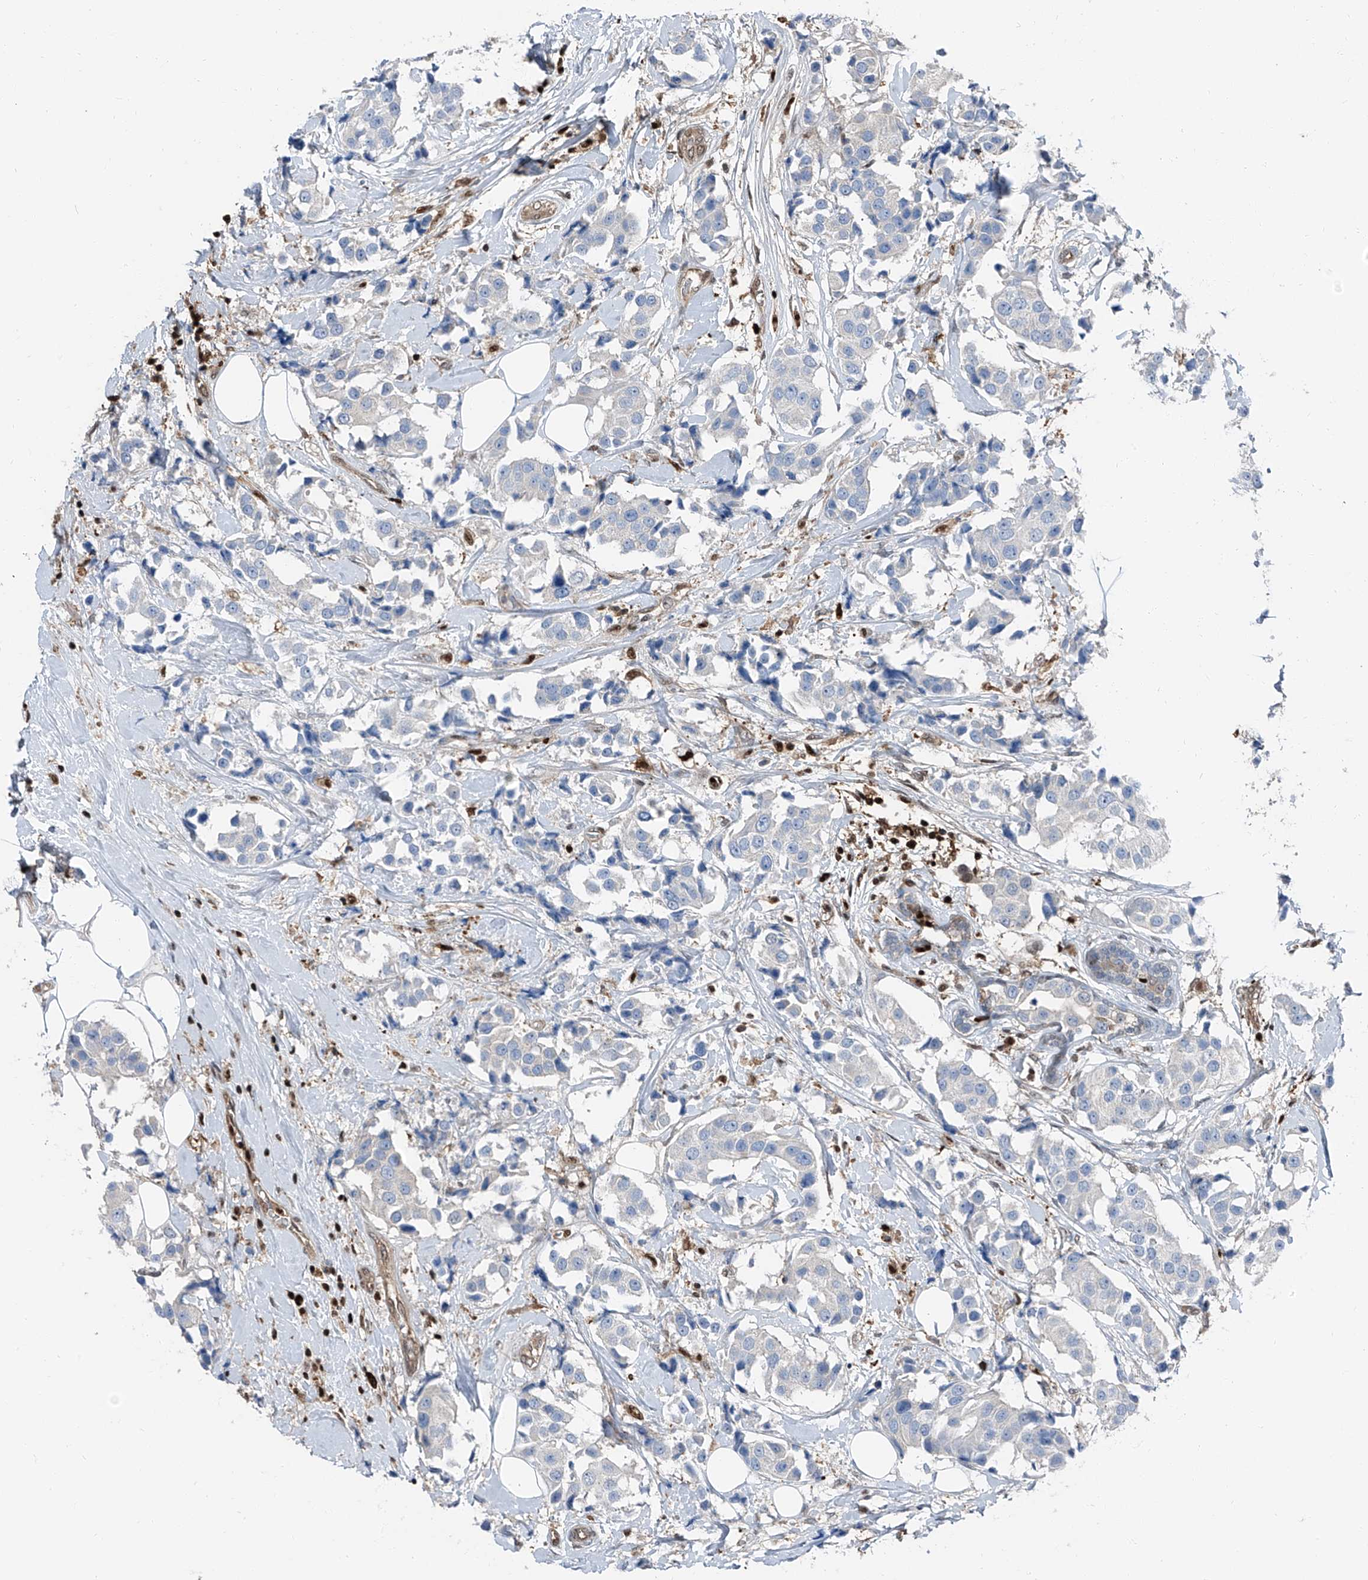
{"staining": {"intensity": "negative", "quantity": "none", "location": "none"}, "tissue": "breast cancer", "cell_type": "Tumor cells", "image_type": "cancer", "snomed": [{"axis": "morphology", "description": "Normal tissue, NOS"}, {"axis": "morphology", "description": "Duct carcinoma"}, {"axis": "topography", "description": "Breast"}], "caption": "This is an immunohistochemistry (IHC) histopathology image of breast cancer. There is no expression in tumor cells.", "gene": "PSMB10", "patient": {"sex": "female", "age": 39}}